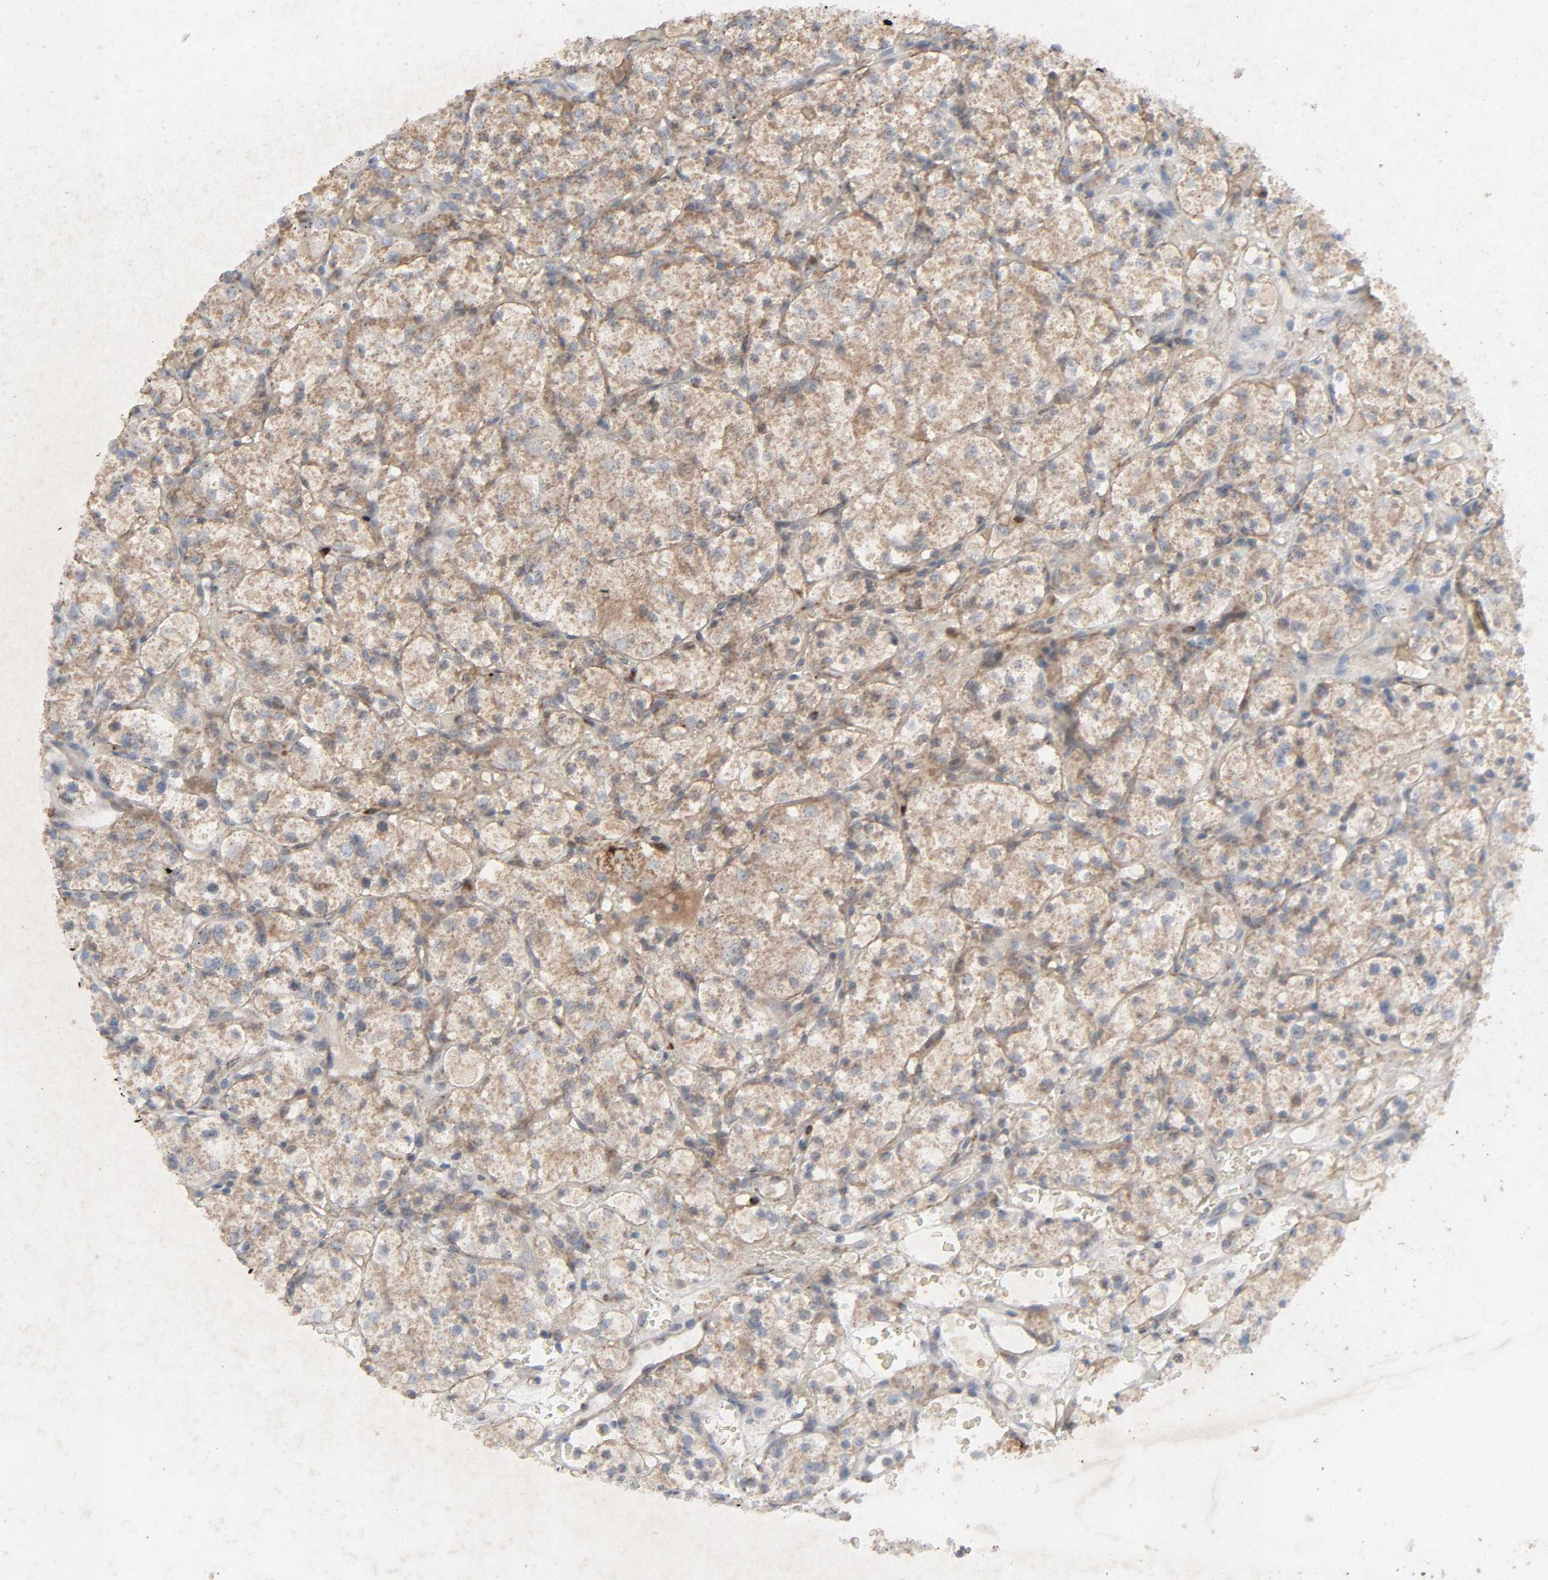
{"staining": {"intensity": "weak", "quantity": ">75%", "location": "cytoplasmic/membranous"}, "tissue": "renal cancer", "cell_type": "Tumor cells", "image_type": "cancer", "snomed": [{"axis": "morphology", "description": "Adenocarcinoma, NOS"}, {"axis": "topography", "description": "Kidney"}], "caption": "Renal adenocarcinoma was stained to show a protein in brown. There is low levels of weak cytoplasmic/membranous staining in about >75% of tumor cells.", "gene": "ADCY4", "patient": {"sex": "female", "age": 60}}